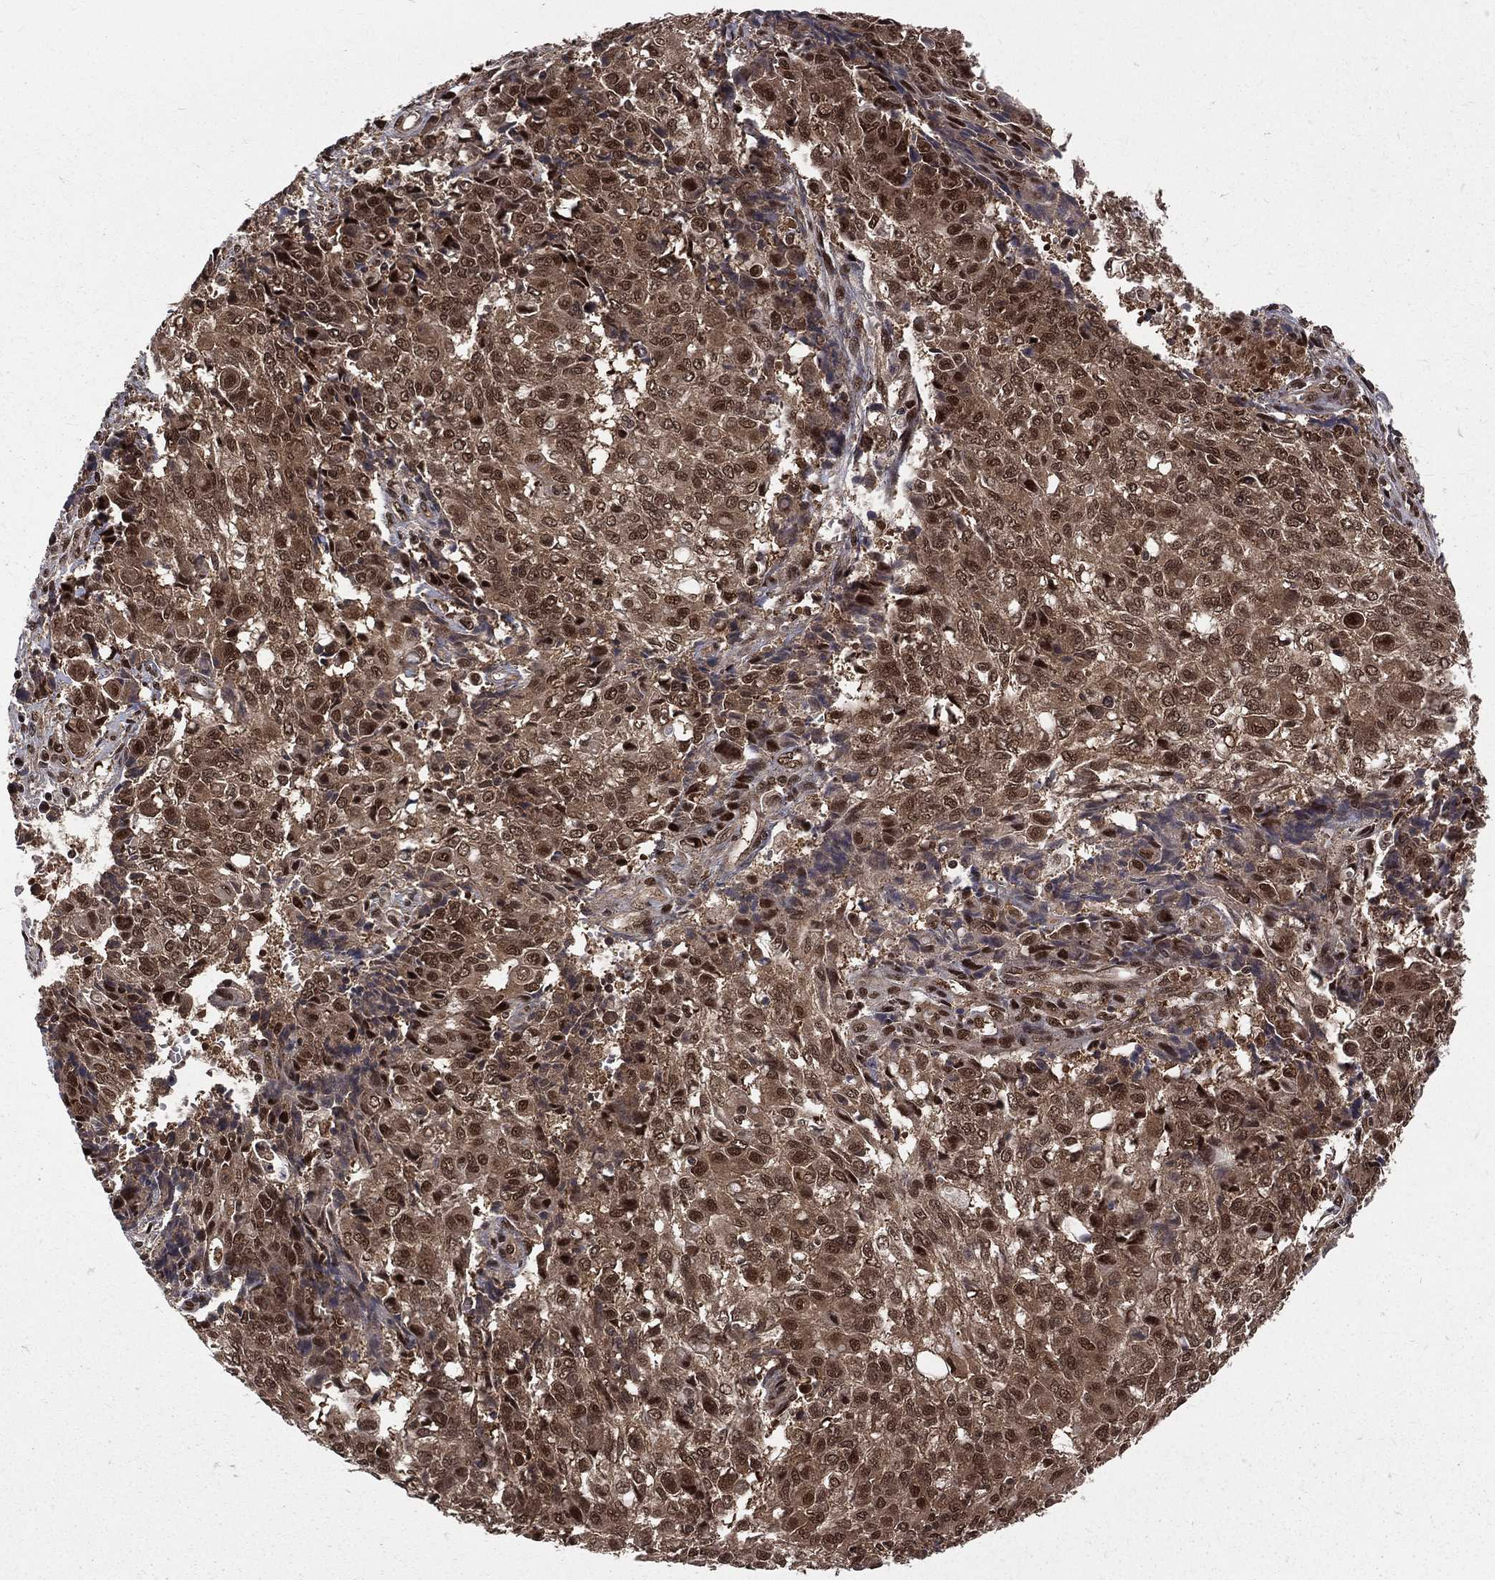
{"staining": {"intensity": "moderate", "quantity": ">75%", "location": "cytoplasmic/membranous,nuclear"}, "tissue": "ovarian cancer", "cell_type": "Tumor cells", "image_type": "cancer", "snomed": [{"axis": "morphology", "description": "Carcinoma, endometroid"}, {"axis": "topography", "description": "Ovary"}], "caption": "Immunohistochemical staining of ovarian cancer (endometroid carcinoma) displays medium levels of moderate cytoplasmic/membranous and nuclear protein expression in approximately >75% of tumor cells.", "gene": "COPS4", "patient": {"sex": "female", "age": 42}}